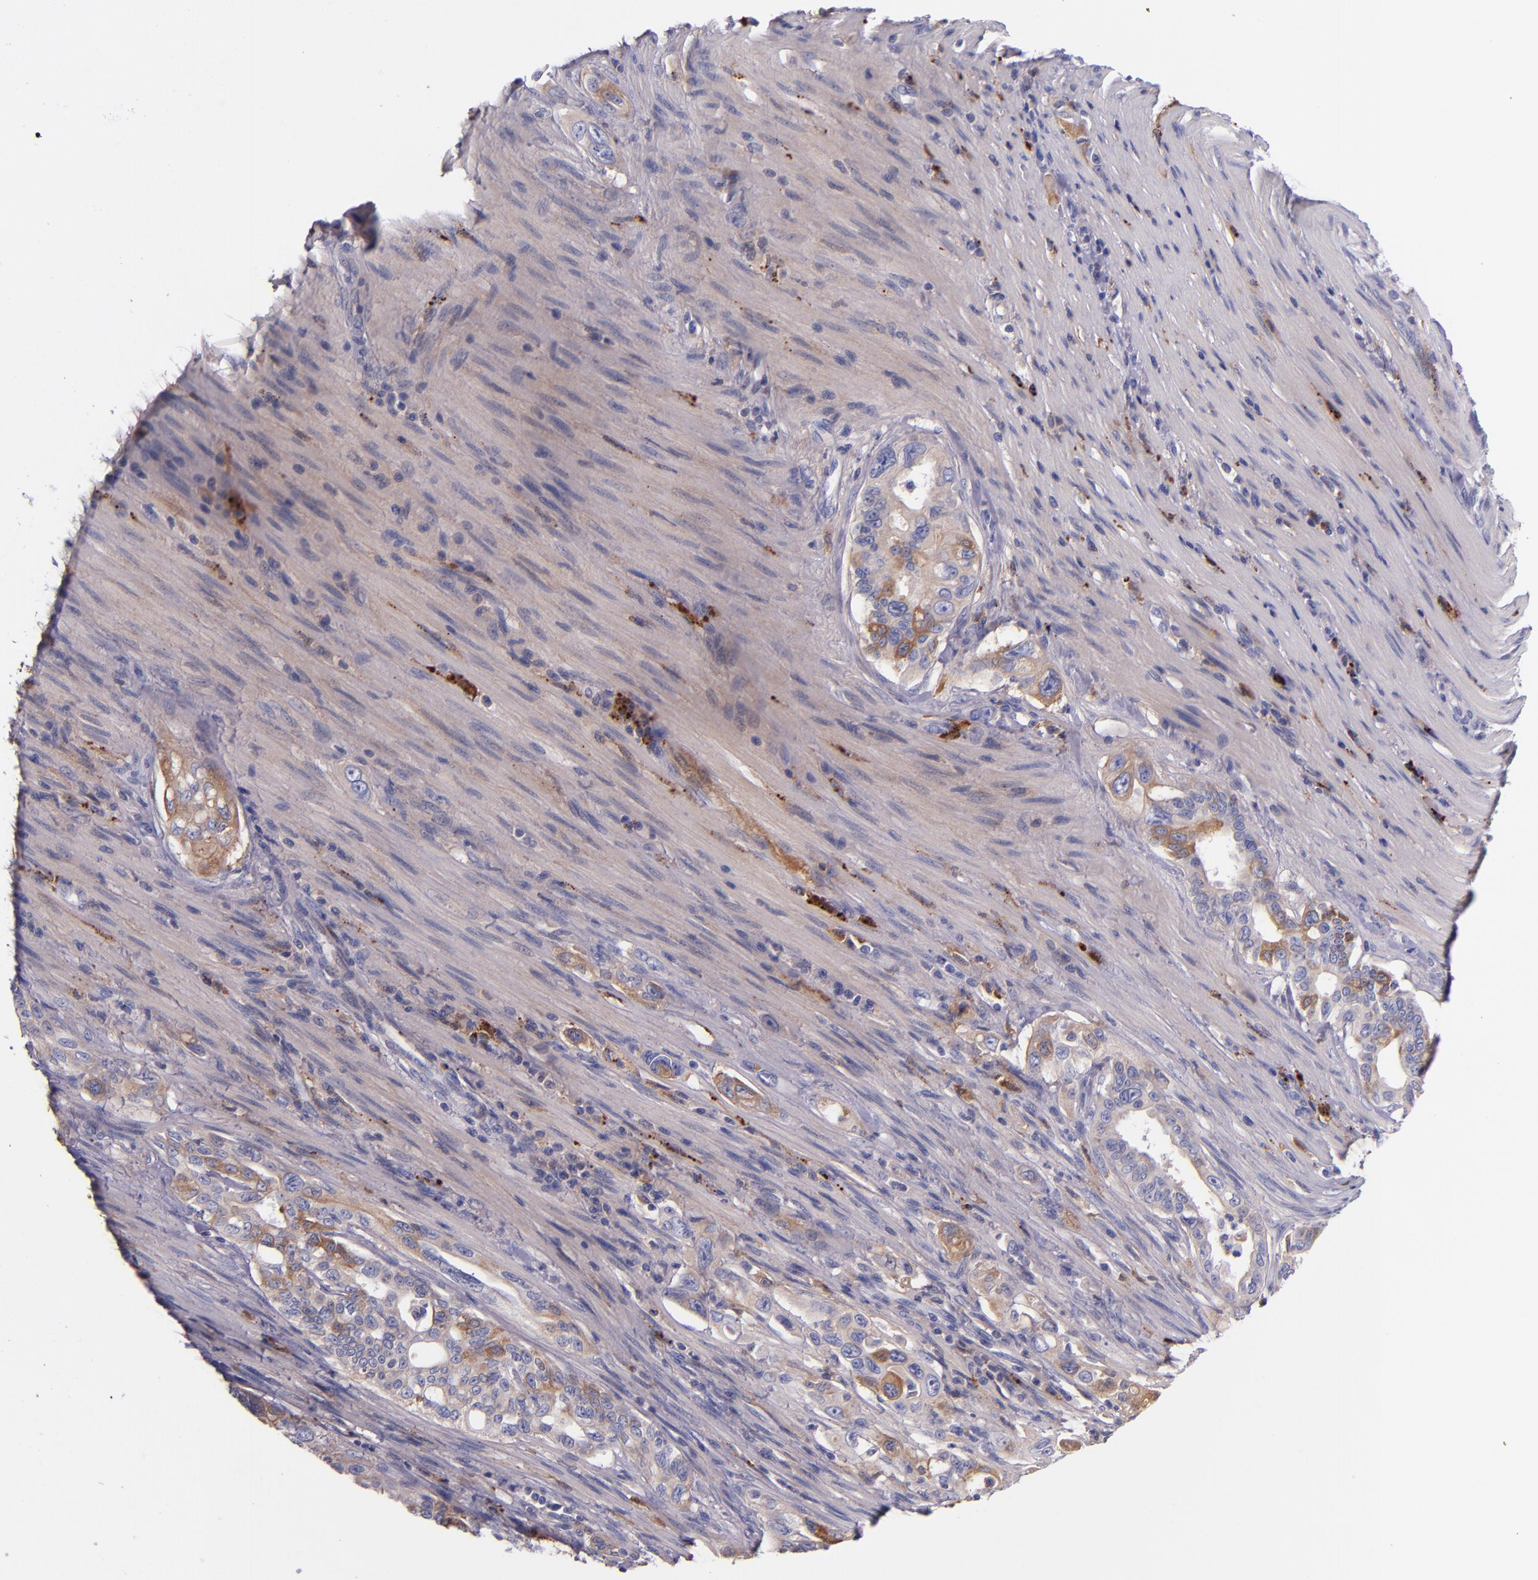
{"staining": {"intensity": "moderate", "quantity": "<25%", "location": "cytoplasmic/membranous"}, "tissue": "pancreatic cancer", "cell_type": "Tumor cells", "image_type": "cancer", "snomed": [{"axis": "morphology", "description": "Normal tissue, NOS"}, {"axis": "topography", "description": "Pancreas"}], "caption": "Immunohistochemical staining of human pancreatic cancer reveals low levels of moderate cytoplasmic/membranous protein expression in about <25% of tumor cells.", "gene": "KNG1", "patient": {"sex": "male", "age": 42}}